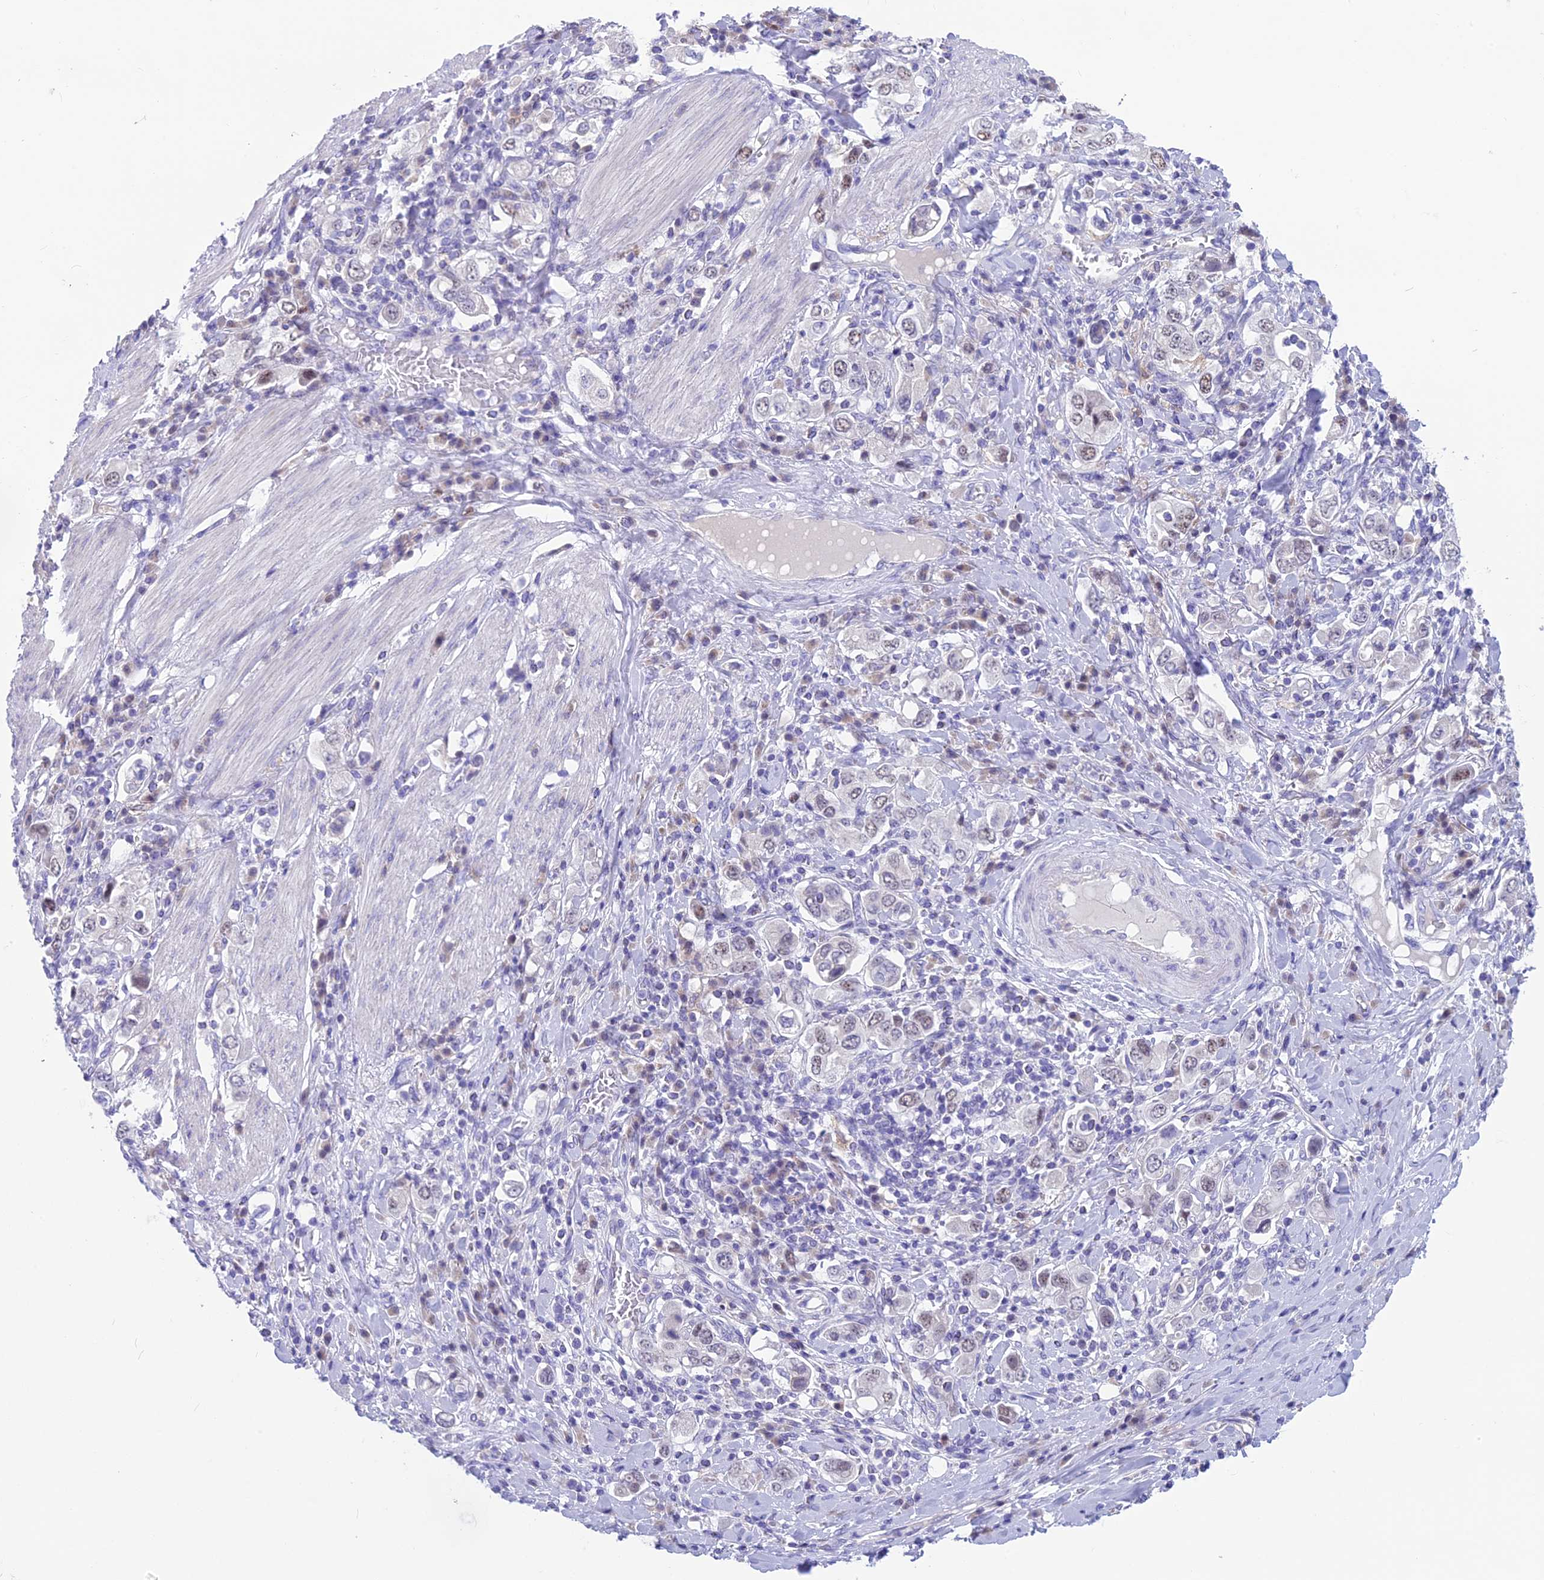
{"staining": {"intensity": "weak", "quantity": "<25%", "location": "nuclear"}, "tissue": "stomach cancer", "cell_type": "Tumor cells", "image_type": "cancer", "snomed": [{"axis": "morphology", "description": "Adenocarcinoma, NOS"}, {"axis": "topography", "description": "Stomach, upper"}], "caption": "There is no significant staining in tumor cells of stomach cancer (adenocarcinoma).", "gene": "SNTN", "patient": {"sex": "male", "age": 62}}